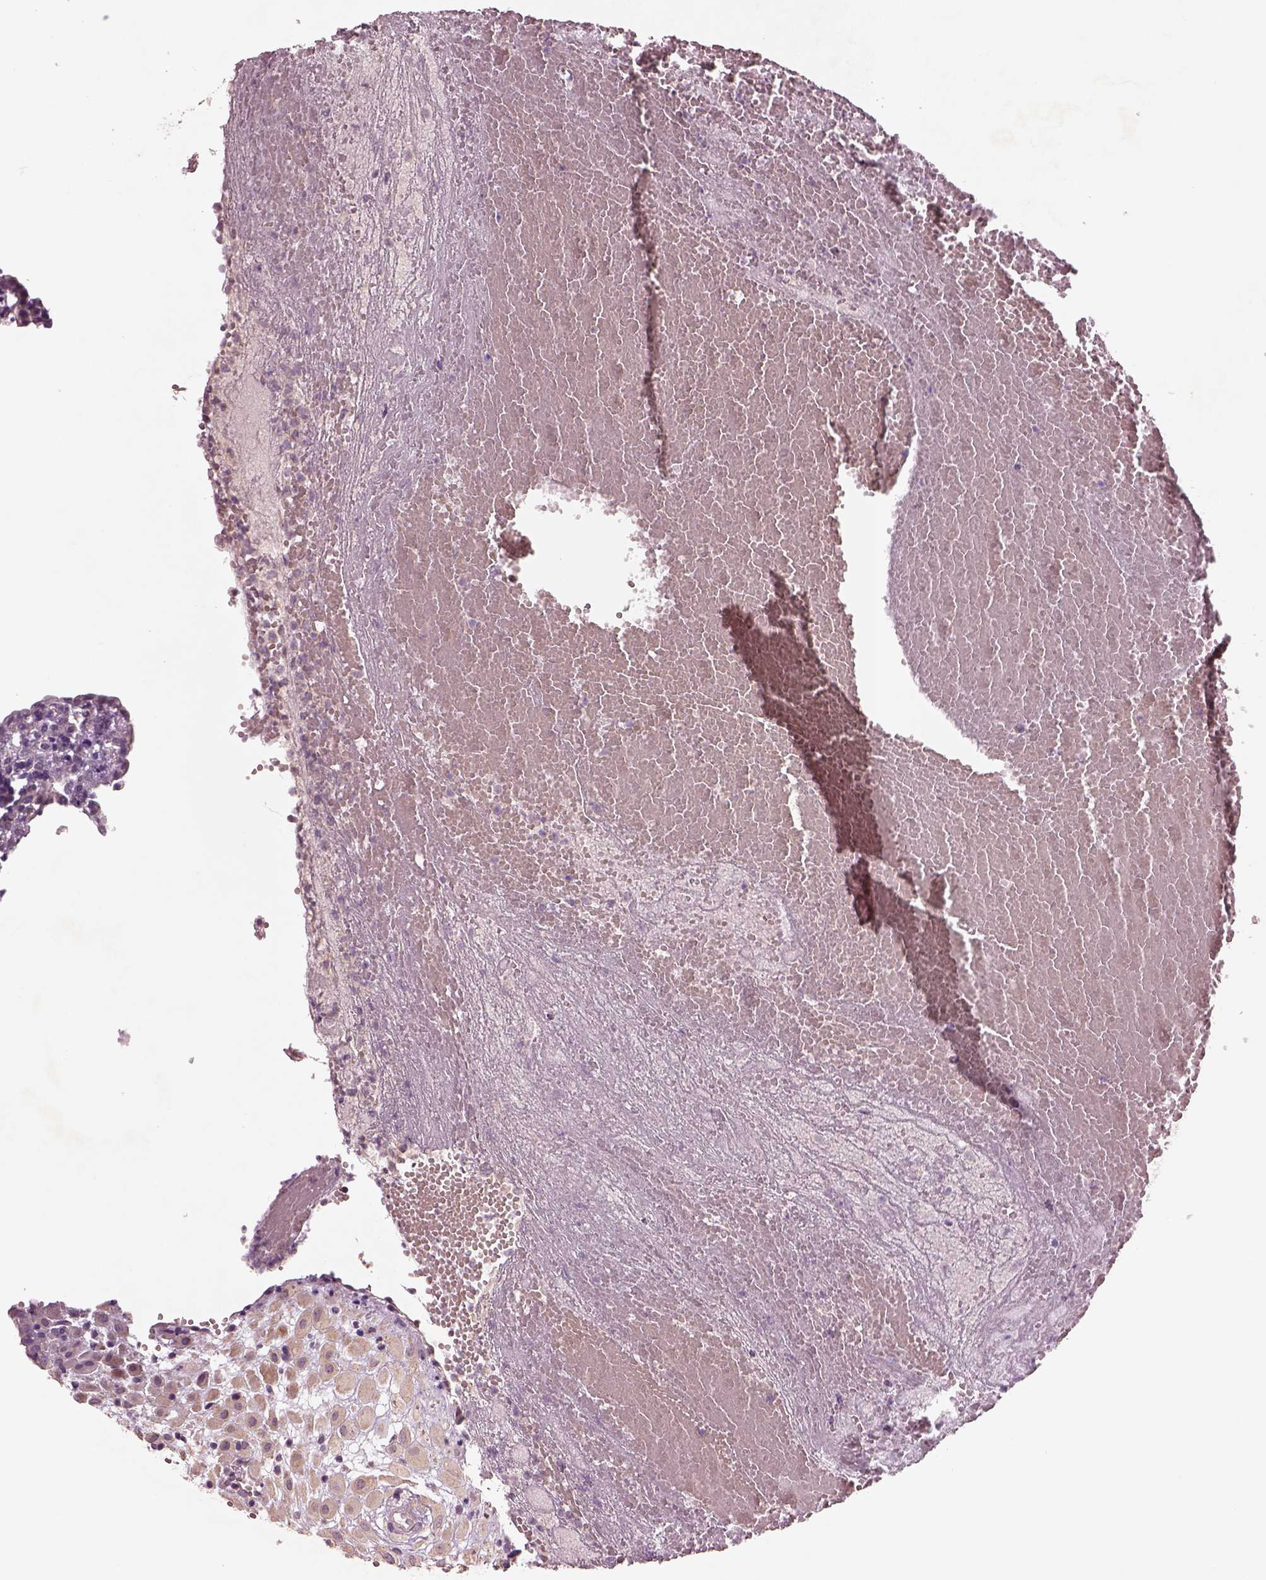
{"staining": {"intensity": "negative", "quantity": "none", "location": "none"}, "tissue": "placenta", "cell_type": "Decidual cells", "image_type": "normal", "snomed": [{"axis": "morphology", "description": "Normal tissue, NOS"}, {"axis": "topography", "description": "Placenta"}], "caption": "A high-resolution photomicrograph shows IHC staining of normal placenta, which displays no significant expression in decidual cells.", "gene": "DUOXA2", "patient": {"sex": "female", "age": 24}}